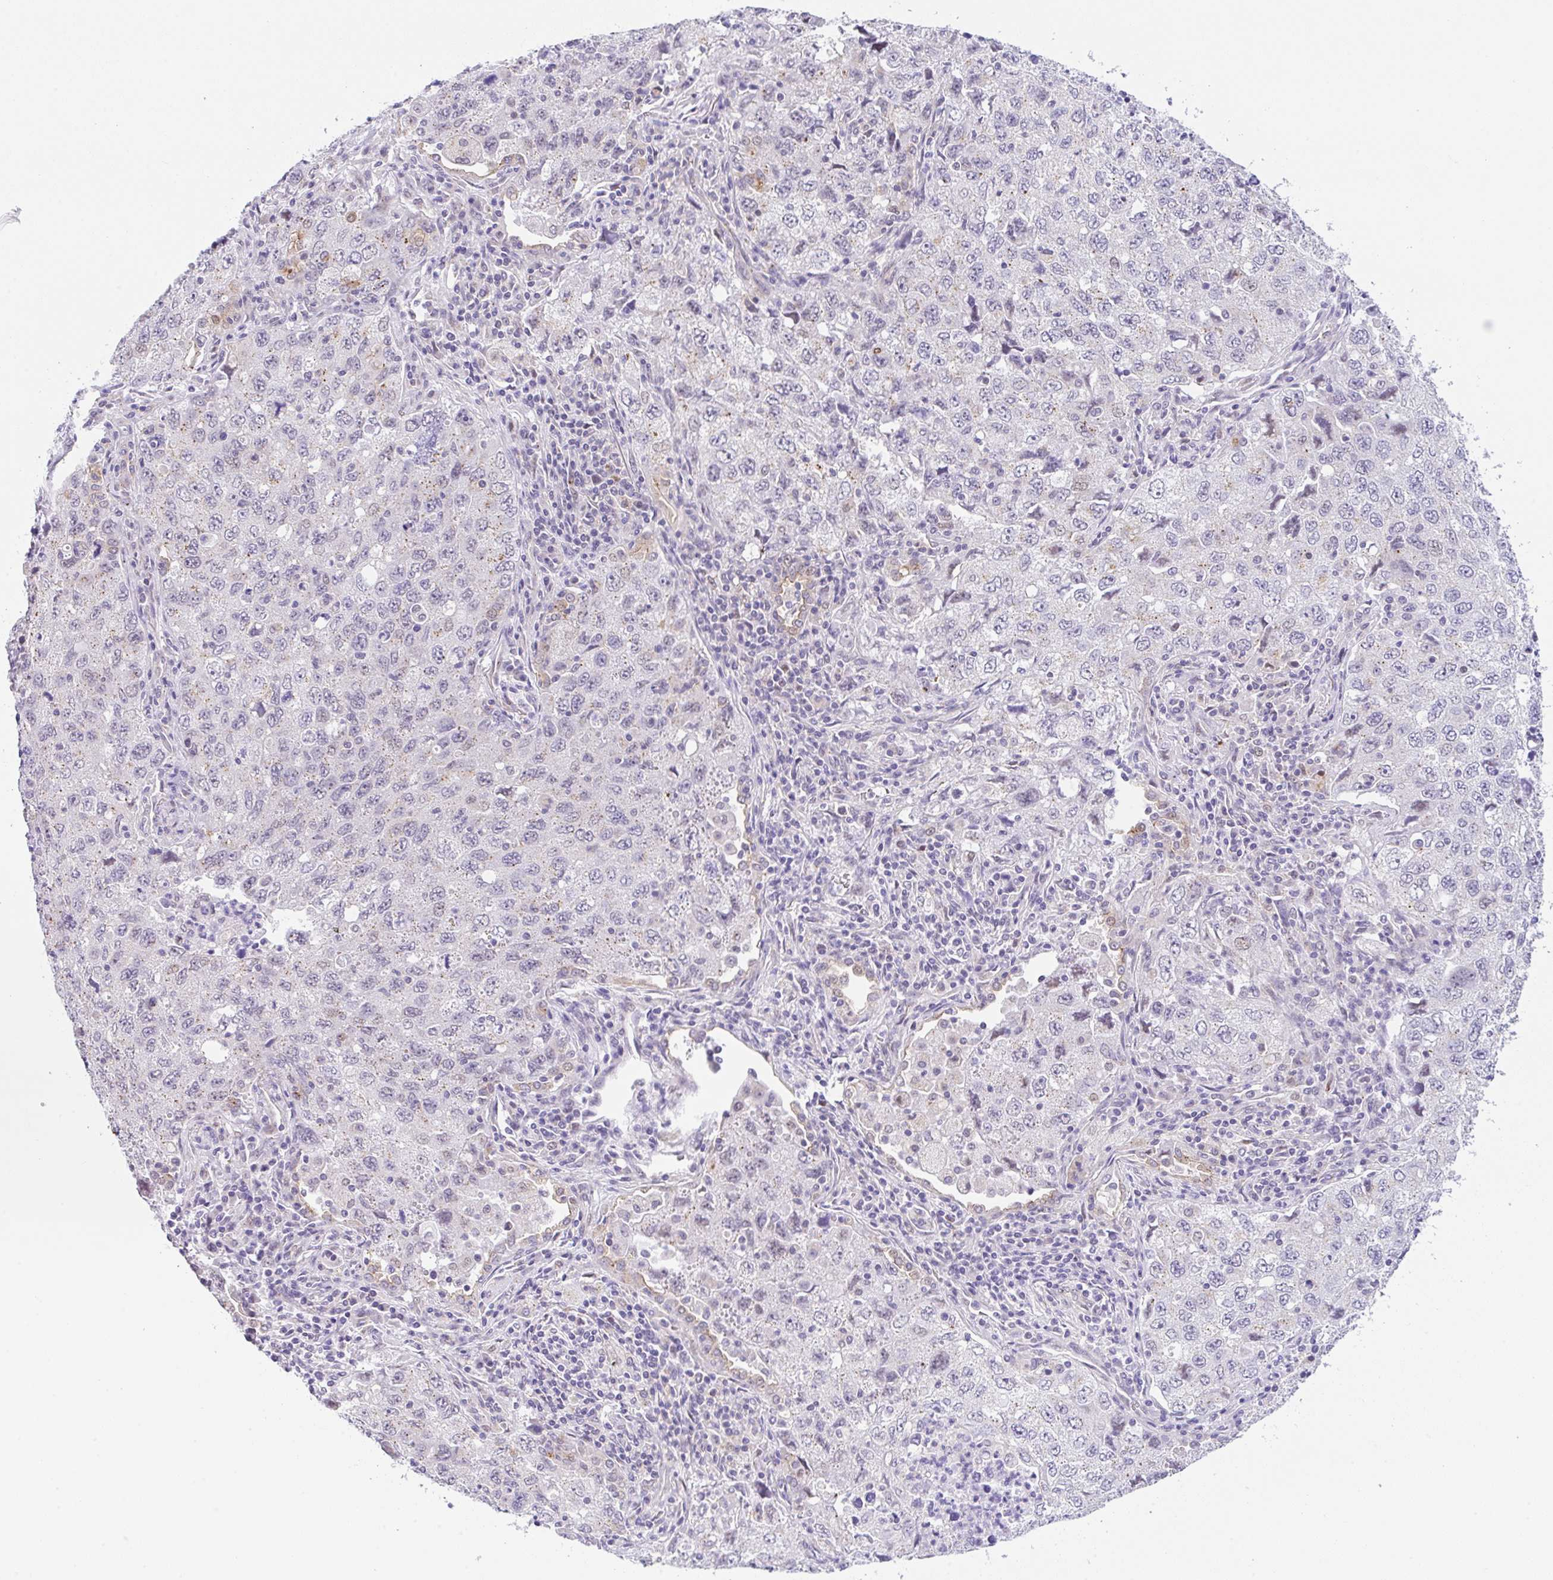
{"staining": {"intensity": "negative", "quantity": "none", "location": "none"}, "tissue": "lung cancer", "cell_type": "Tumor cells", "image_type": "cancer", "snomed": [{"axis": "morphology", "description": "Adenocarcinoma, NOS"}, {"axis": "topography", "description": "Lung"}], "caption": "High magnification brightfield microscopy of adenocarcinoma (lung) stained with DAB (3,3'-diaminobenzidine) (brown) and counterstained with hematoxylin (blue): tumor cells show no significant positivity.", "gene": "CGNL1", "patient": {"sex": "female", "age": 57}}